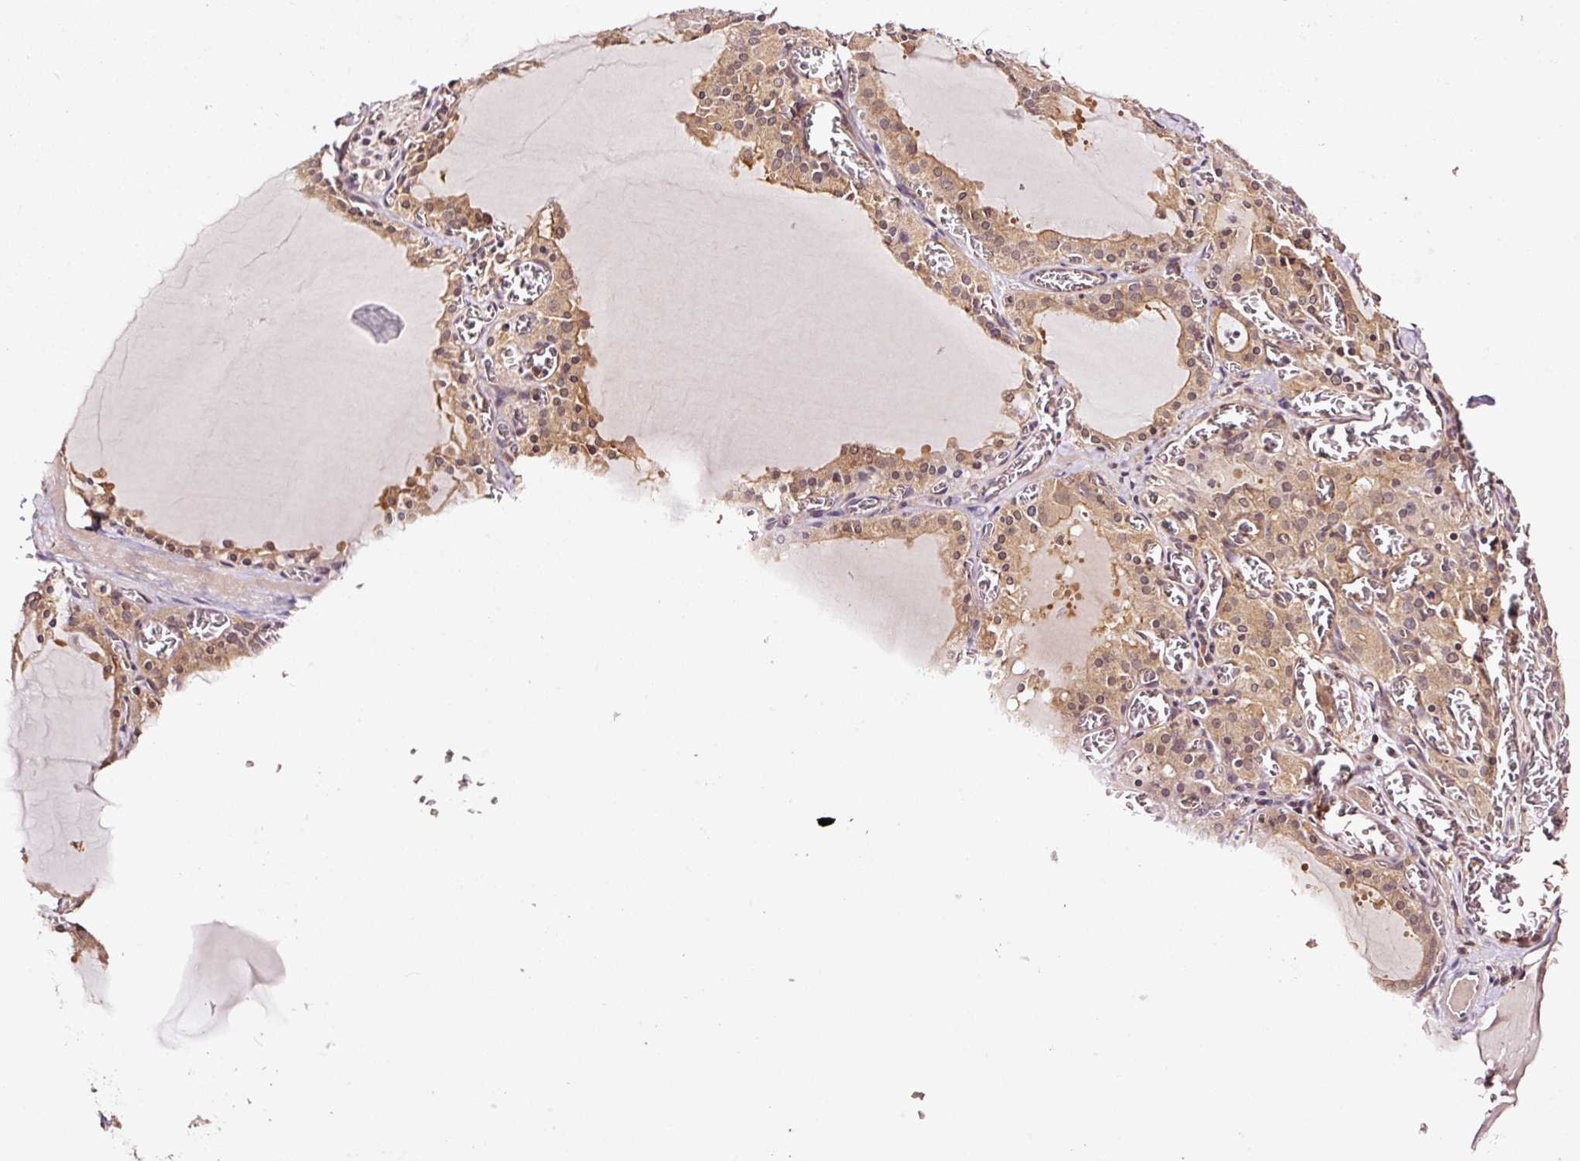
{"staining": {"intensity": "moderate", "quantity": ">75%", "location": "cytoplasmic/membranous,nuclear"}, "tissue": "thyroid gland", "cell_type": "Glandular cells", "image_type": "normal", "snomed": [{"axis": "morphology", "description": "Normal tissue, NOS"}, {"axis": "topography", "description": "Thyroid gland"}], "caption": "A brown stain labels moderate cytoplasmic/membranous,nuclear positivity of a protein in glandular cells of normal thyroid gland.", "gene": "METAP1", "patient": {"sex": "female", "age": 30}}